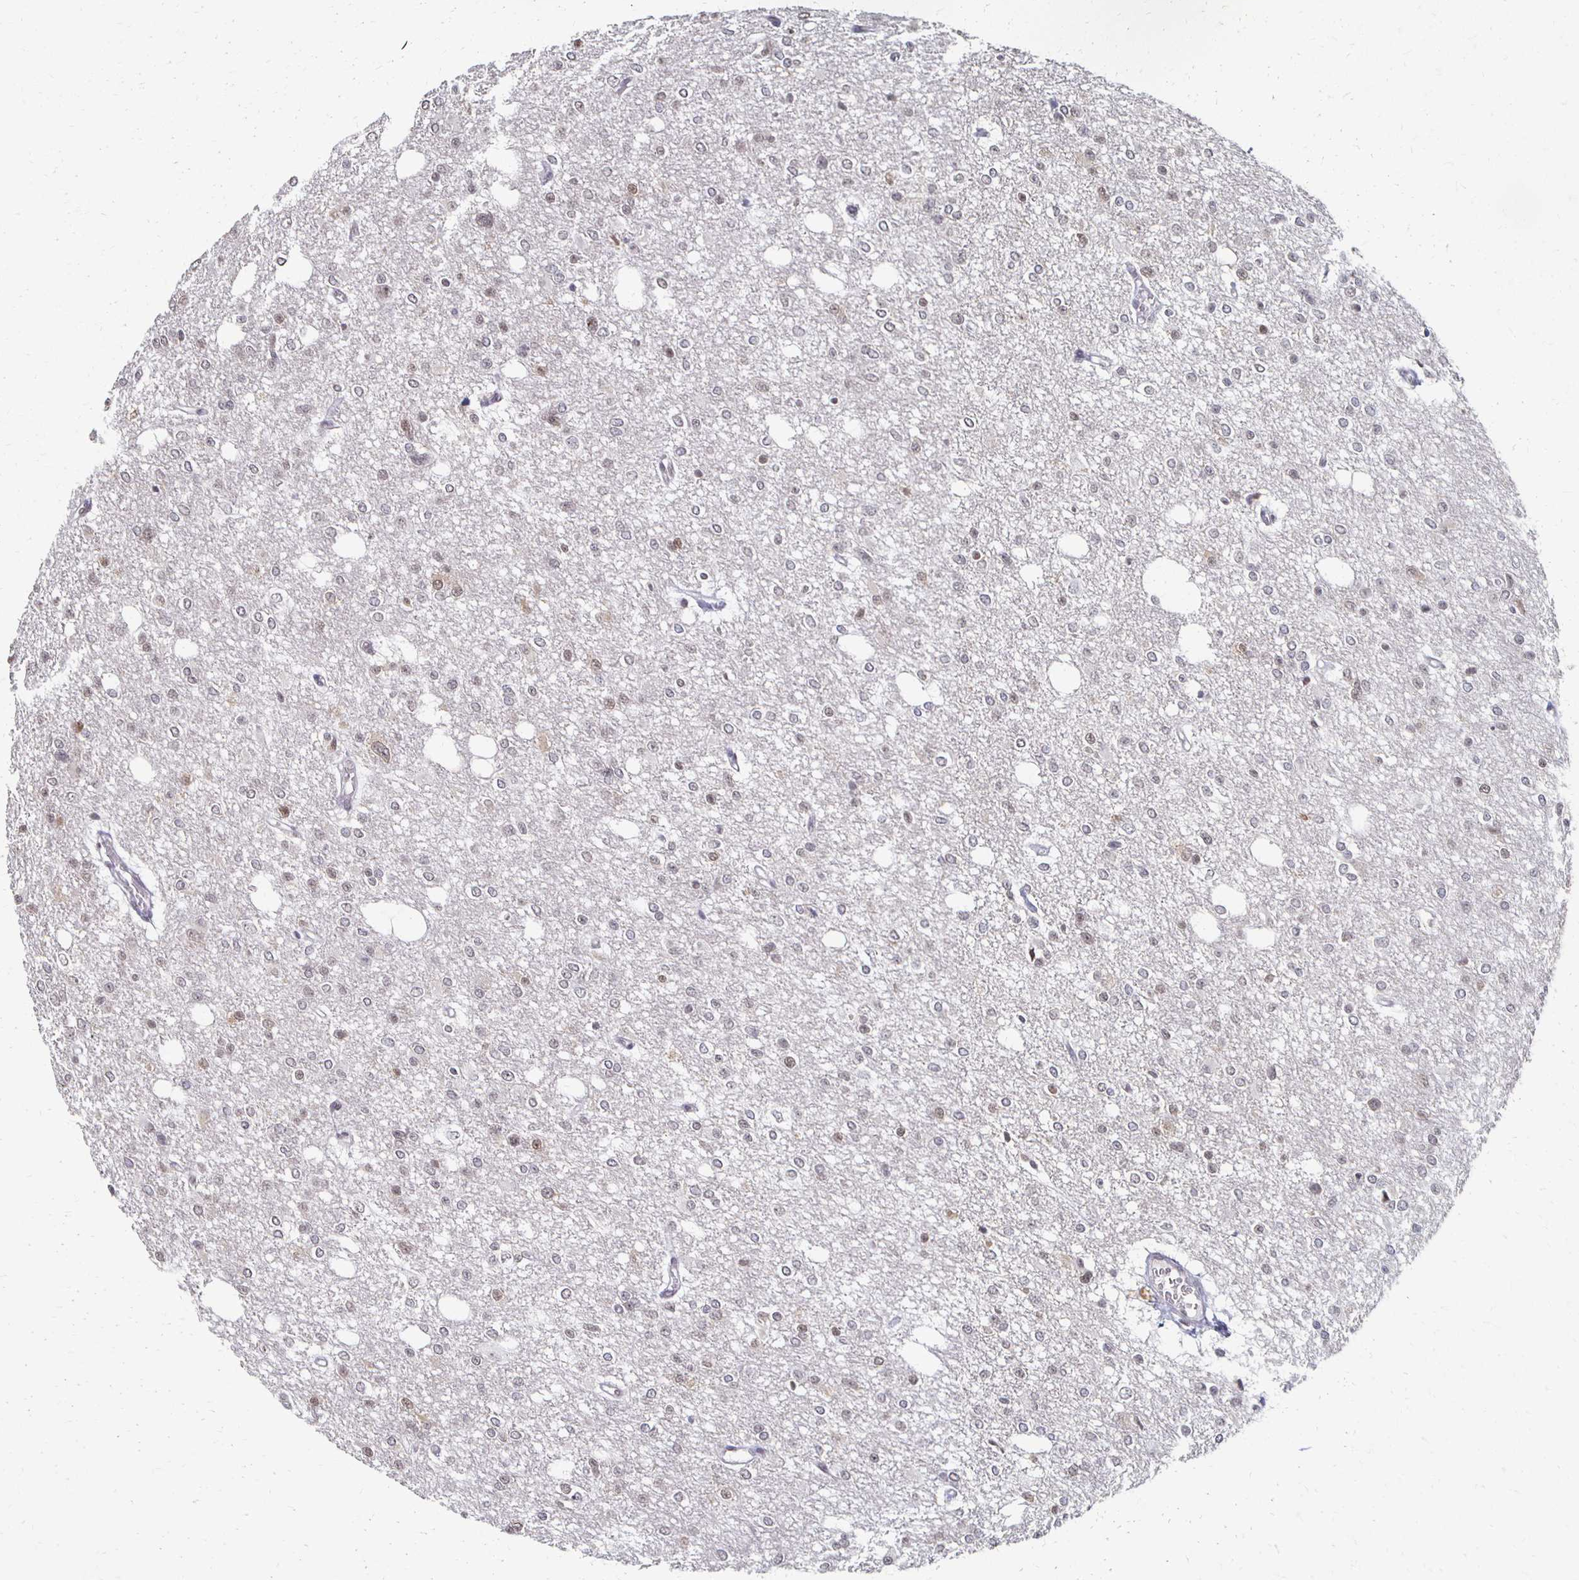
{"staining": {"intensity": "weak", "quantity": "<25%", "location": "nuclear"}, "tissue": "glioma", "cell_type": "Tumor cells", "image_type": "cancer", "snomed": [{"axis": "morphology", "description": "Glioma, malignant, Low grade"}, {"axis": "topography", "description": "Brain"}], "caption": "The histopathology image reveals no significant expression in tumor cells of malignant glioma (low-grade).", "gene": "DAB1", "patient": {"sex": "male", "age": 26}}